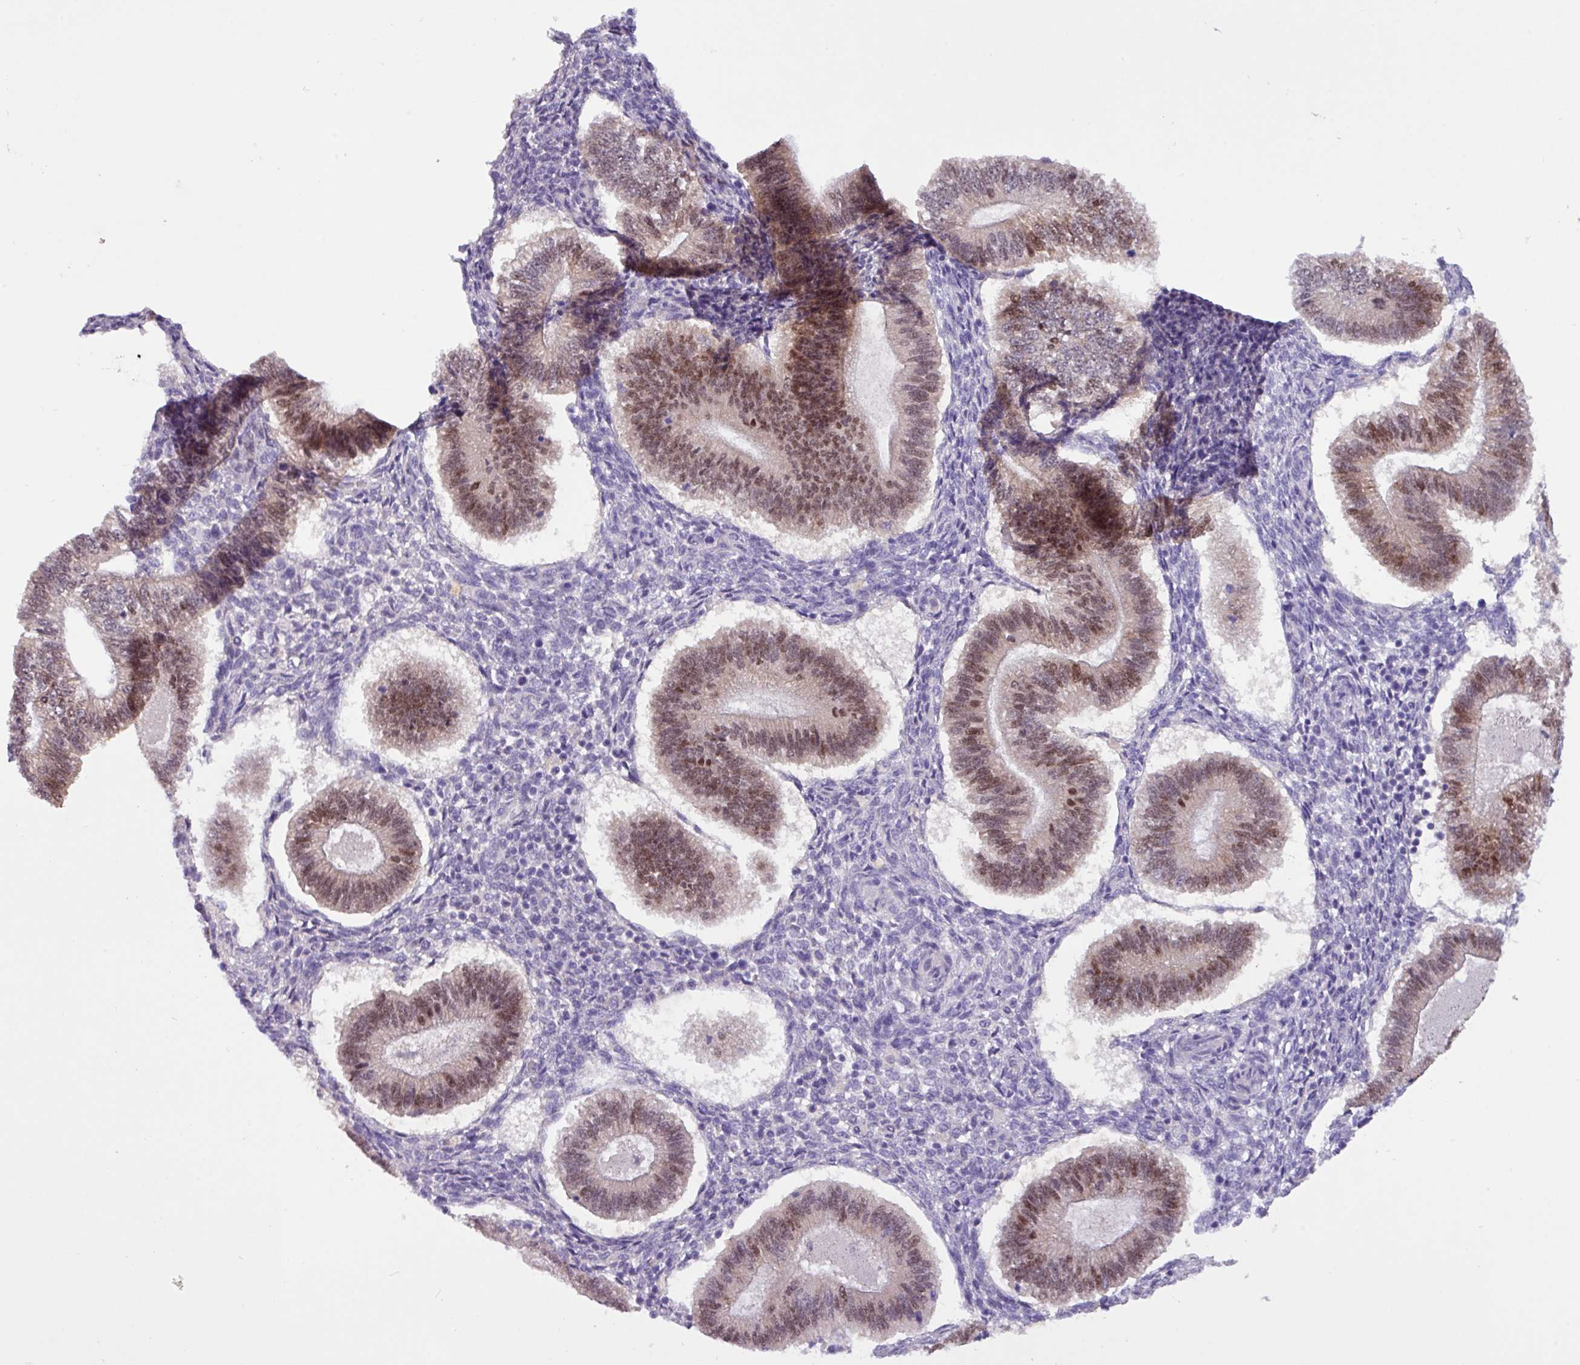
{"staining": {"intensity": "negative", "quantity": "none", "location": "none"}, "tissue": "endometrium", "cell_type": "Cells in endometrial stroma", "image_type": "normal", "snomed": [{"axis": "morphology", "description": "Normal tissue, NOS"}, {"axis": "topography", "description": "Endometrium"}], "caption": "High power microscopy photomicrograph of an immunohistochemistry (IHC) image of normal endometrium, revealing no significant positivity in cells in endometrial stroma.", "gene": "PAX8", "patient": {"sex": "female", "age": 25}}